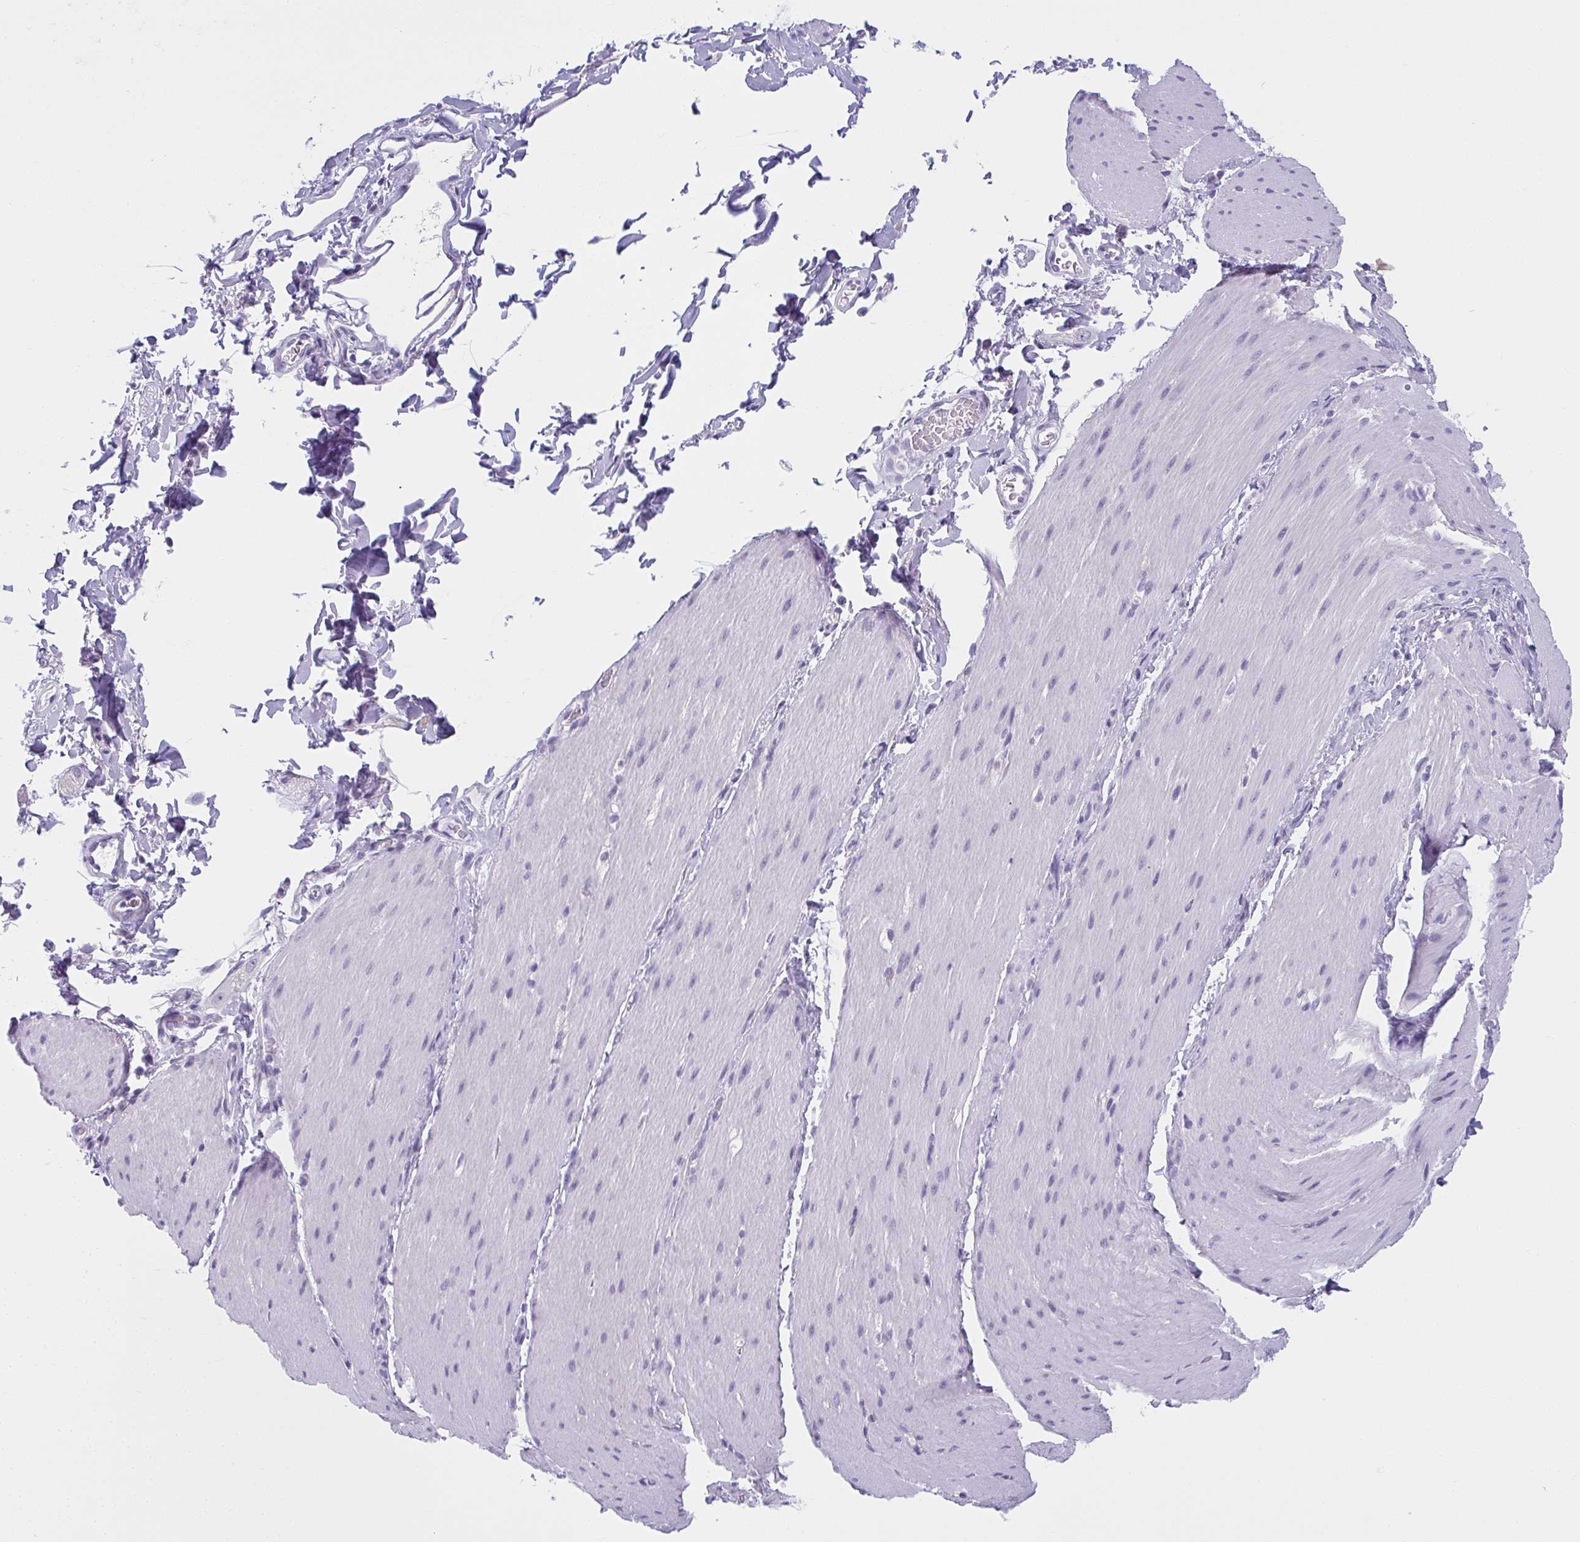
{"staining": {"intensity": "negative", "quantity": "none", "location": "none"}, "tissue": "smooth muscle", "cell_type": "Smooth muscle cells", "image_type": "normal", "snomed": [{"axis": "morphology", "description": "Normal tissue, NOS"}, {"axis": "topography", "description": "Smooth muscle"}, {"axis": "topography", "description": "Colon"}], "caption": "Immunohistochemical staining of benign smooth muscle reveals no significant staining in smooth muscle cells. (DAB IHC visualized using brightfield microscopy, high magnification).", "gene": "MOBP", "patient": {"sex": "male", "age": 73}}